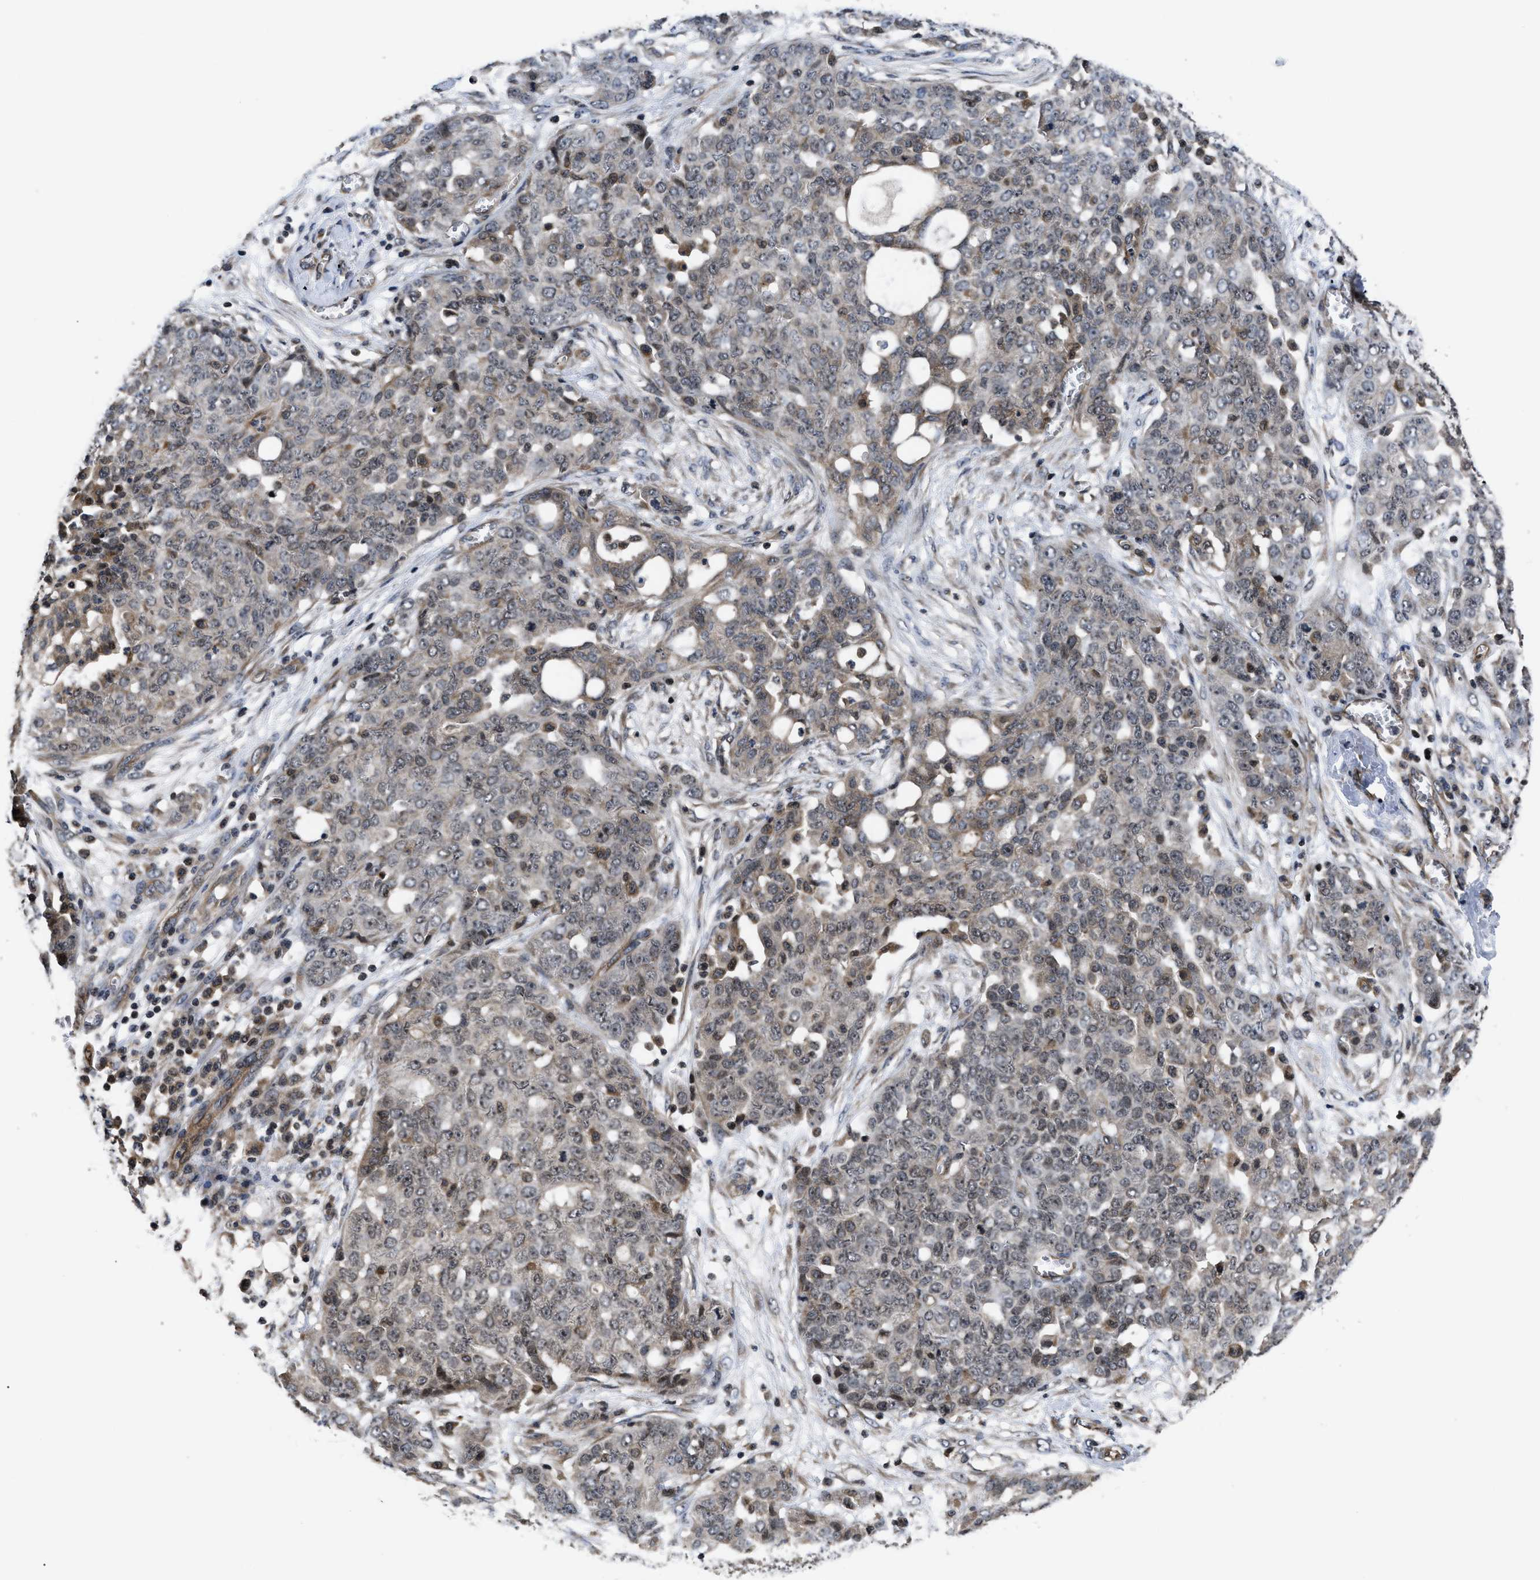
{"staining": {"intensity": "weak", "quantity": "<25%", "location": "cytoplasmic/membranous"}, "tissue": "ovarian cancer", "cell_type": "Tumor cells", "image_type": "cancer", "snomed": [{"axis": "morphology", "description": "Cystadenocarcinoma, serous, NOS"}, {"axis": "topography", "description": "Soft tissue"}, {"axis": "topography", "description": "Ovary"}], "caption": "Tumor cells are negative for brown protein staining in ovarian cancer.", "gene": "DNAJC14", "patient": {"sex": "female", "age": 57}}